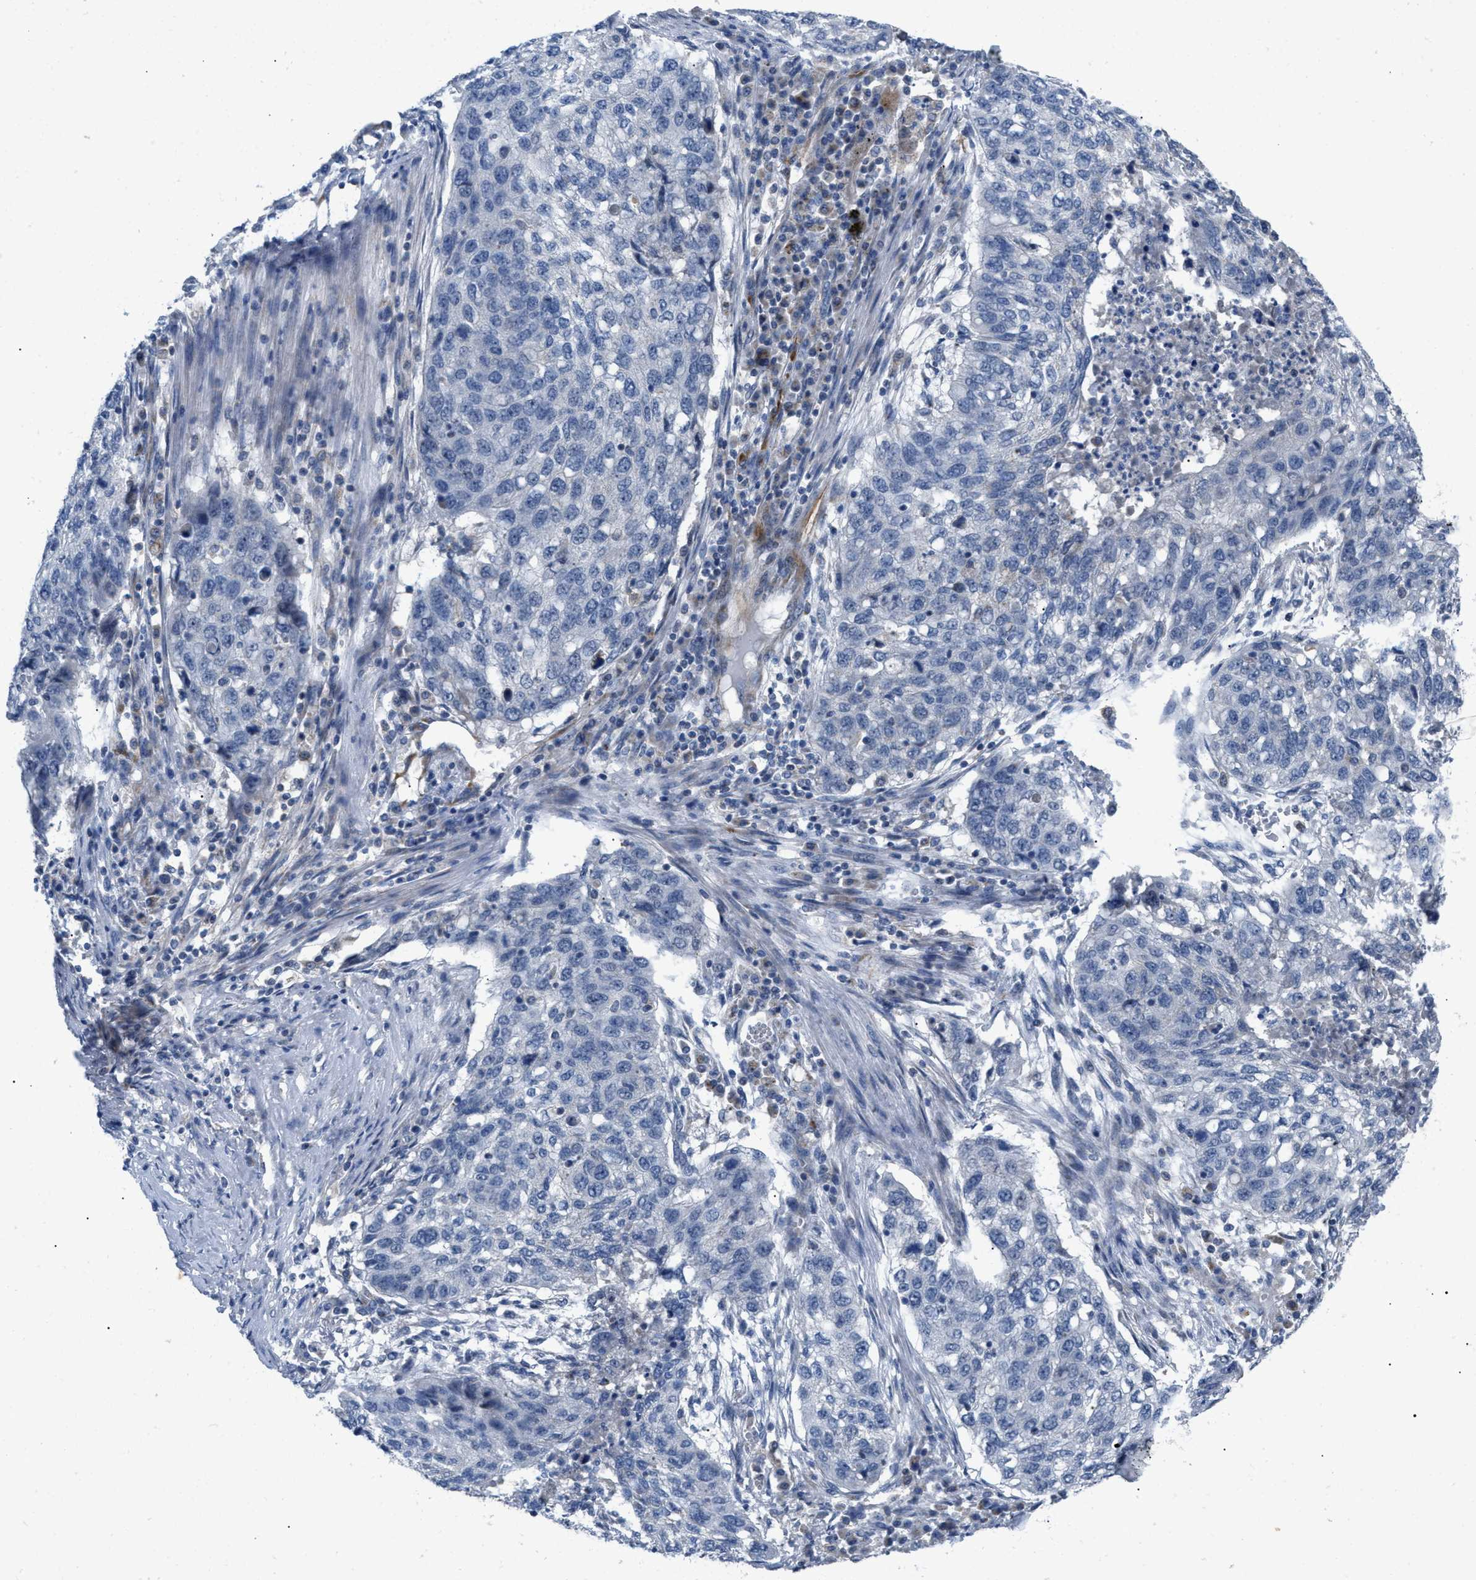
{"staining": {"intensity": "negative", "quantity": "none", "location": "none"}, "tissue": "lung cancer", "cell_type": "Tumor cells", "image_type": "cancer", "snomed": [{"axis": "morphology", "description": "Squamous cell carcinoma, NOS"}, {"axis": "topography", "description": "Lung"}], "caption": "The image shows no staining of tumor cells in lung cancer (squamous cell carcinoma).", "gene": "DHX58", "patient": {"sex": "female", "age": 63}}